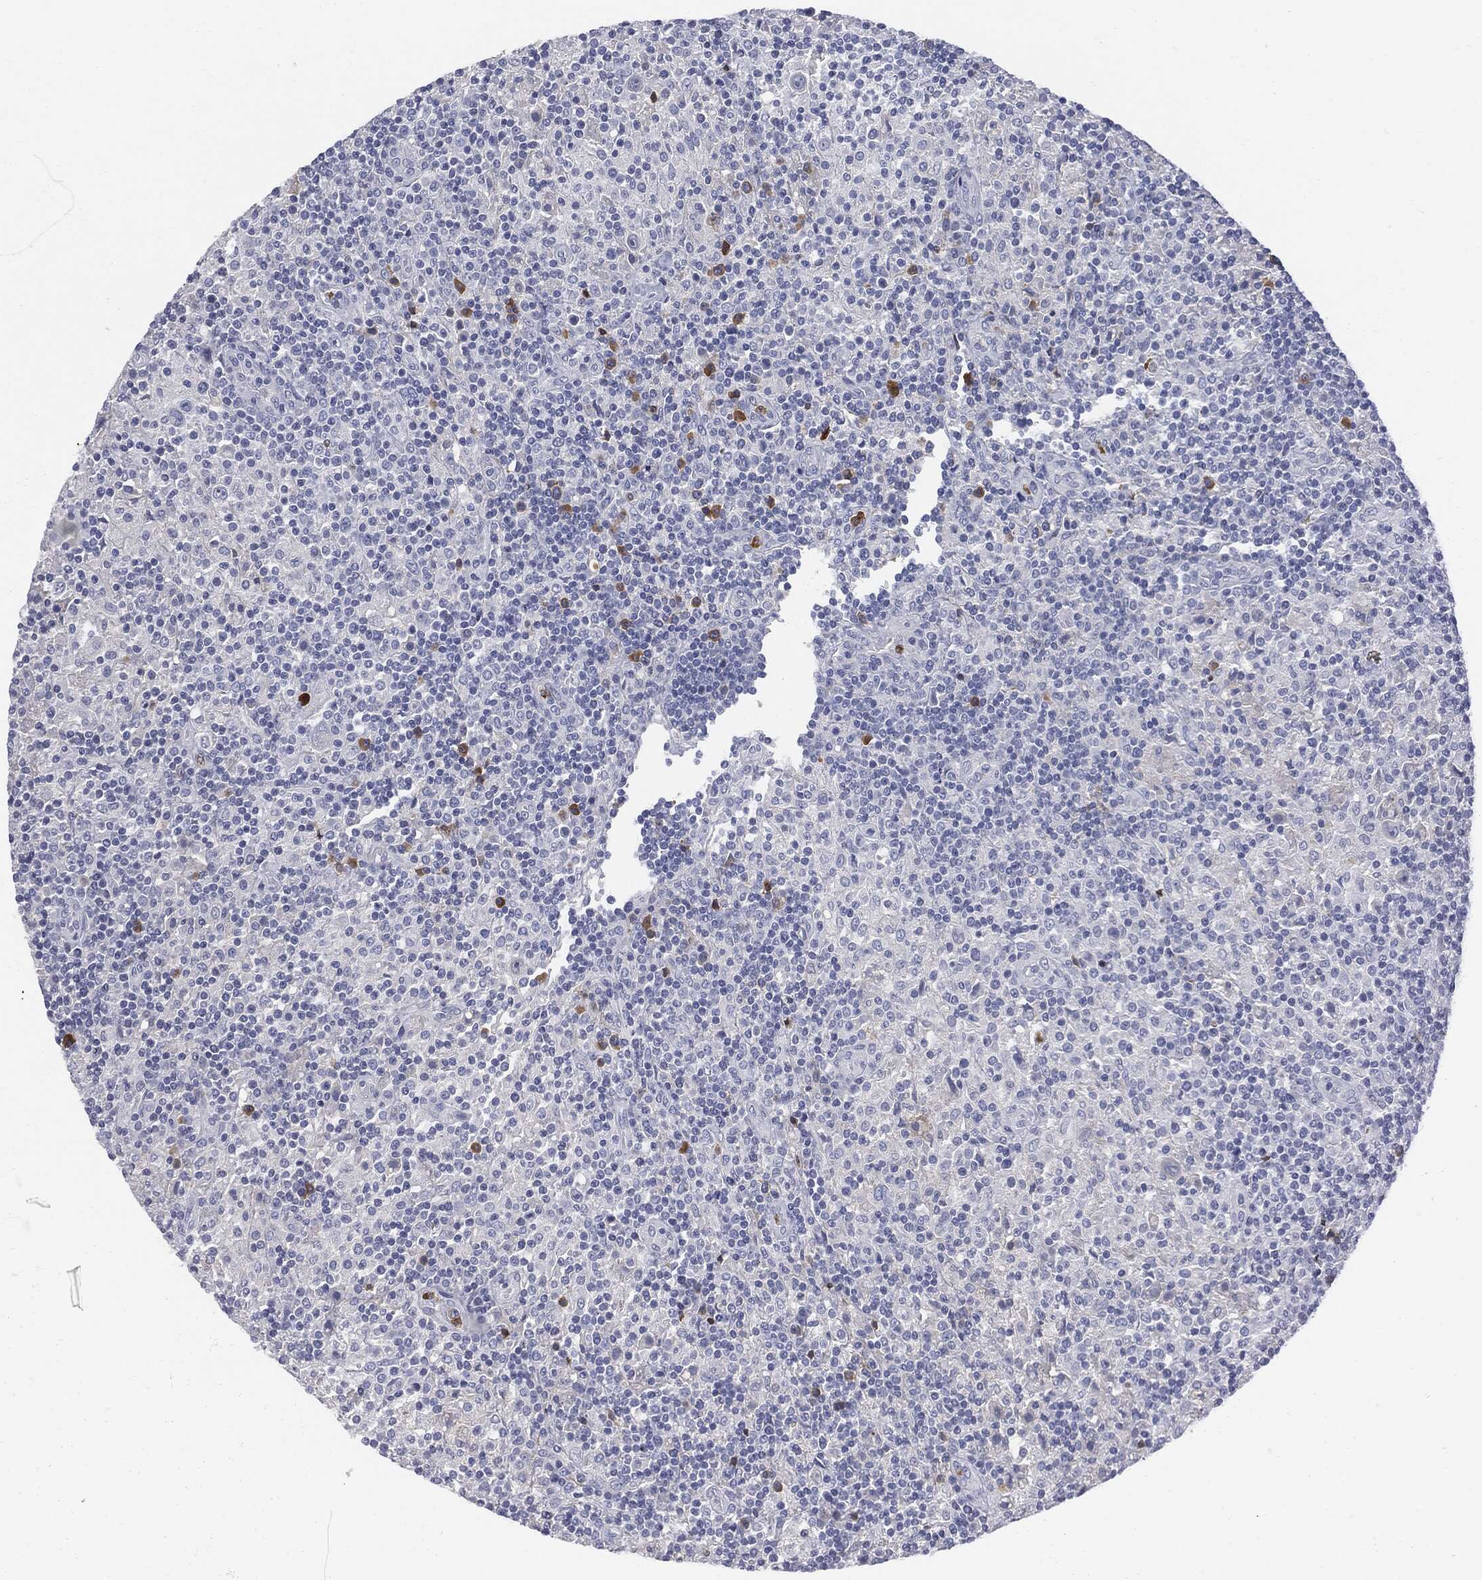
{"staining": {"intensity": "negative", "quantity": "none", "location": "none"}, "tissue": "lymphoma", "cell_type": "Tumor cells", "image_type": "cancer", "snomed": [{"axis": "morphology", "description": "Hodgkin's disease, NOS"}, {"axis": "topography", "description": "Lymph node"}], "caption": "A histopathology image of lymphoma stained for a protein demonstrates no brown staining in tumor cells.", "gene": "BTK", "patient": {"sex": "male", "age": 70}}